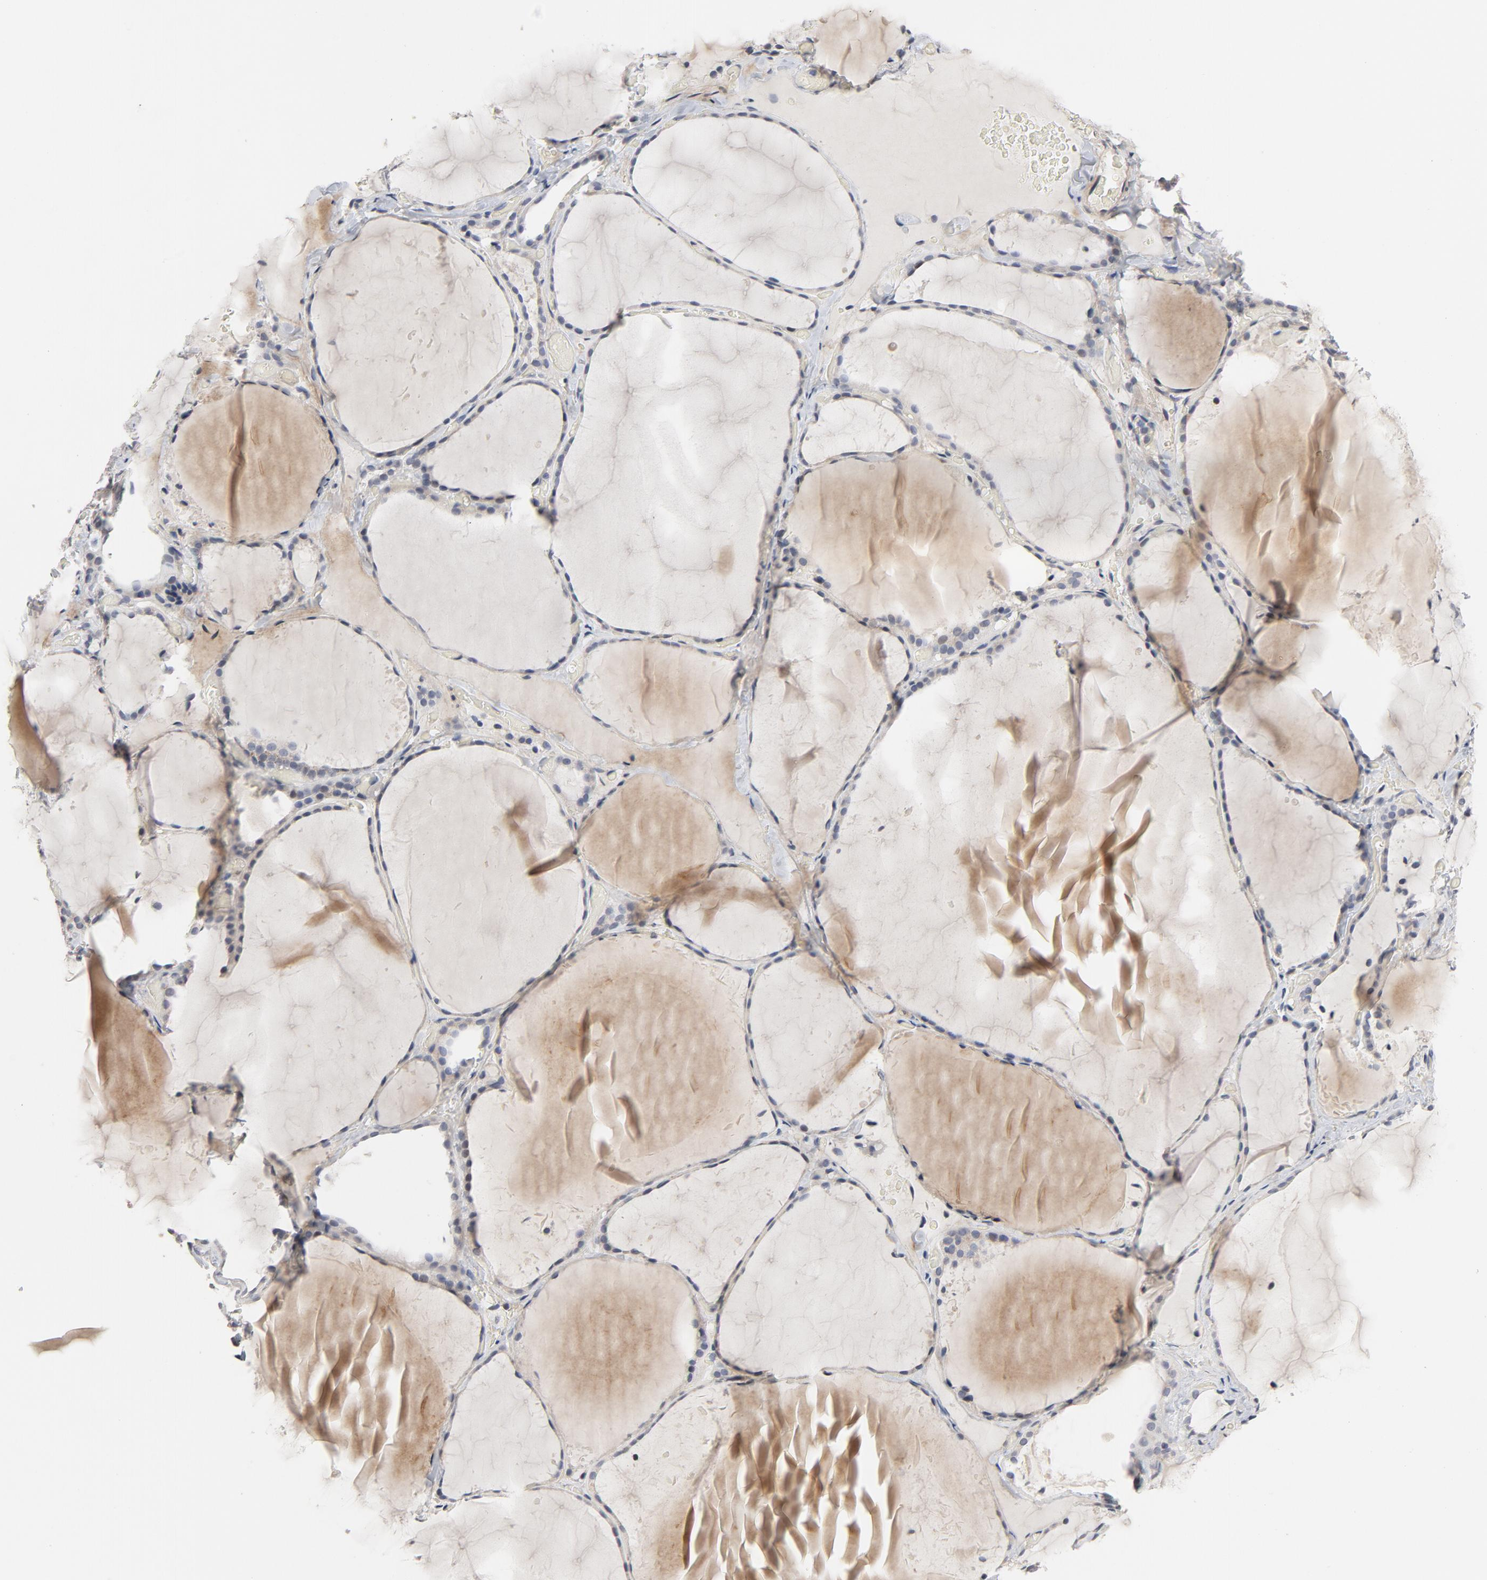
{"staining": {"intensity": "weak", "quantity": "25%-75%", "location": "cytoplasmic/membranous"}, "tissue": "thyroid gland", "cell_type": "Glandular cells", "image_type": "normal", "snomed": [{"axis": "morphology", "description": "Normal tissue, NOS"}, {"axis": "topography", "description": "Thyroid gland"}], "caption": "About 25%-75% of glandular cells in unremarkable thyroid gland exhibit weak cytoplasmic/membranous protein staining as visualized by brown immunohistochemical staining.", "gene": "PPP1R1B", "patient": {"sex": "female", "age": 22}}